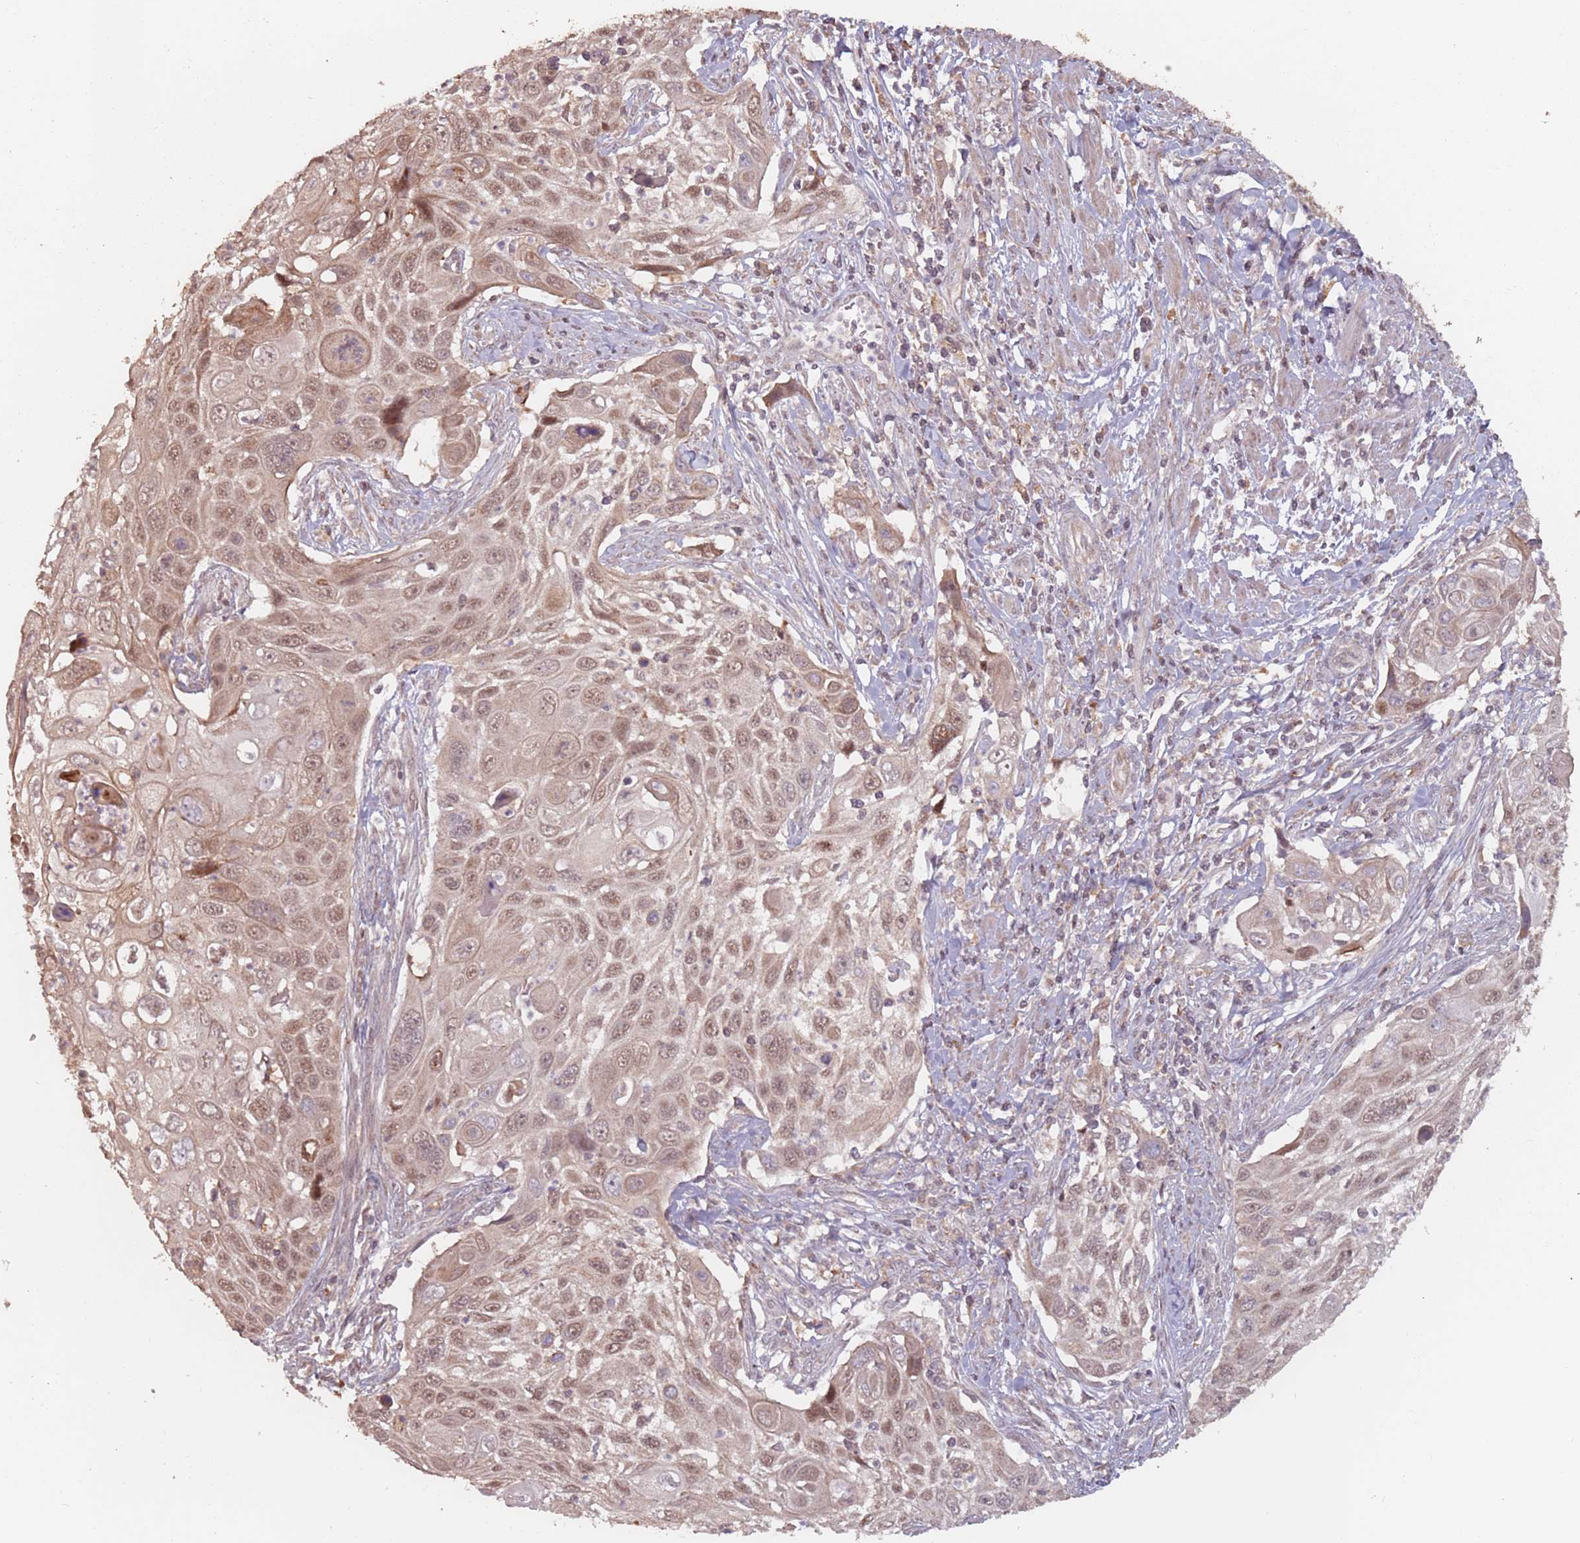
{"staining": {"intensity": "moderate", "quantity": ">75%", "location": "cytoplasmic/membranous,nuclear"}, "tissue": "cervical cancer", "cell_type": "Tumor cells", "image_type": "cancer", "snomed": [{"axis": "morphology", "description": "Squamous cell carcinoma, NOS"}, {"axis": "topography", "description": "Cervix"}], "caption": "A brown stain labels moderate cytoplasmic/membranous and nuclear staining of a protein in human cervical cancer tumor cells.", "gene": "VPS52", "patient": {"sex": "female", "age": 70}}